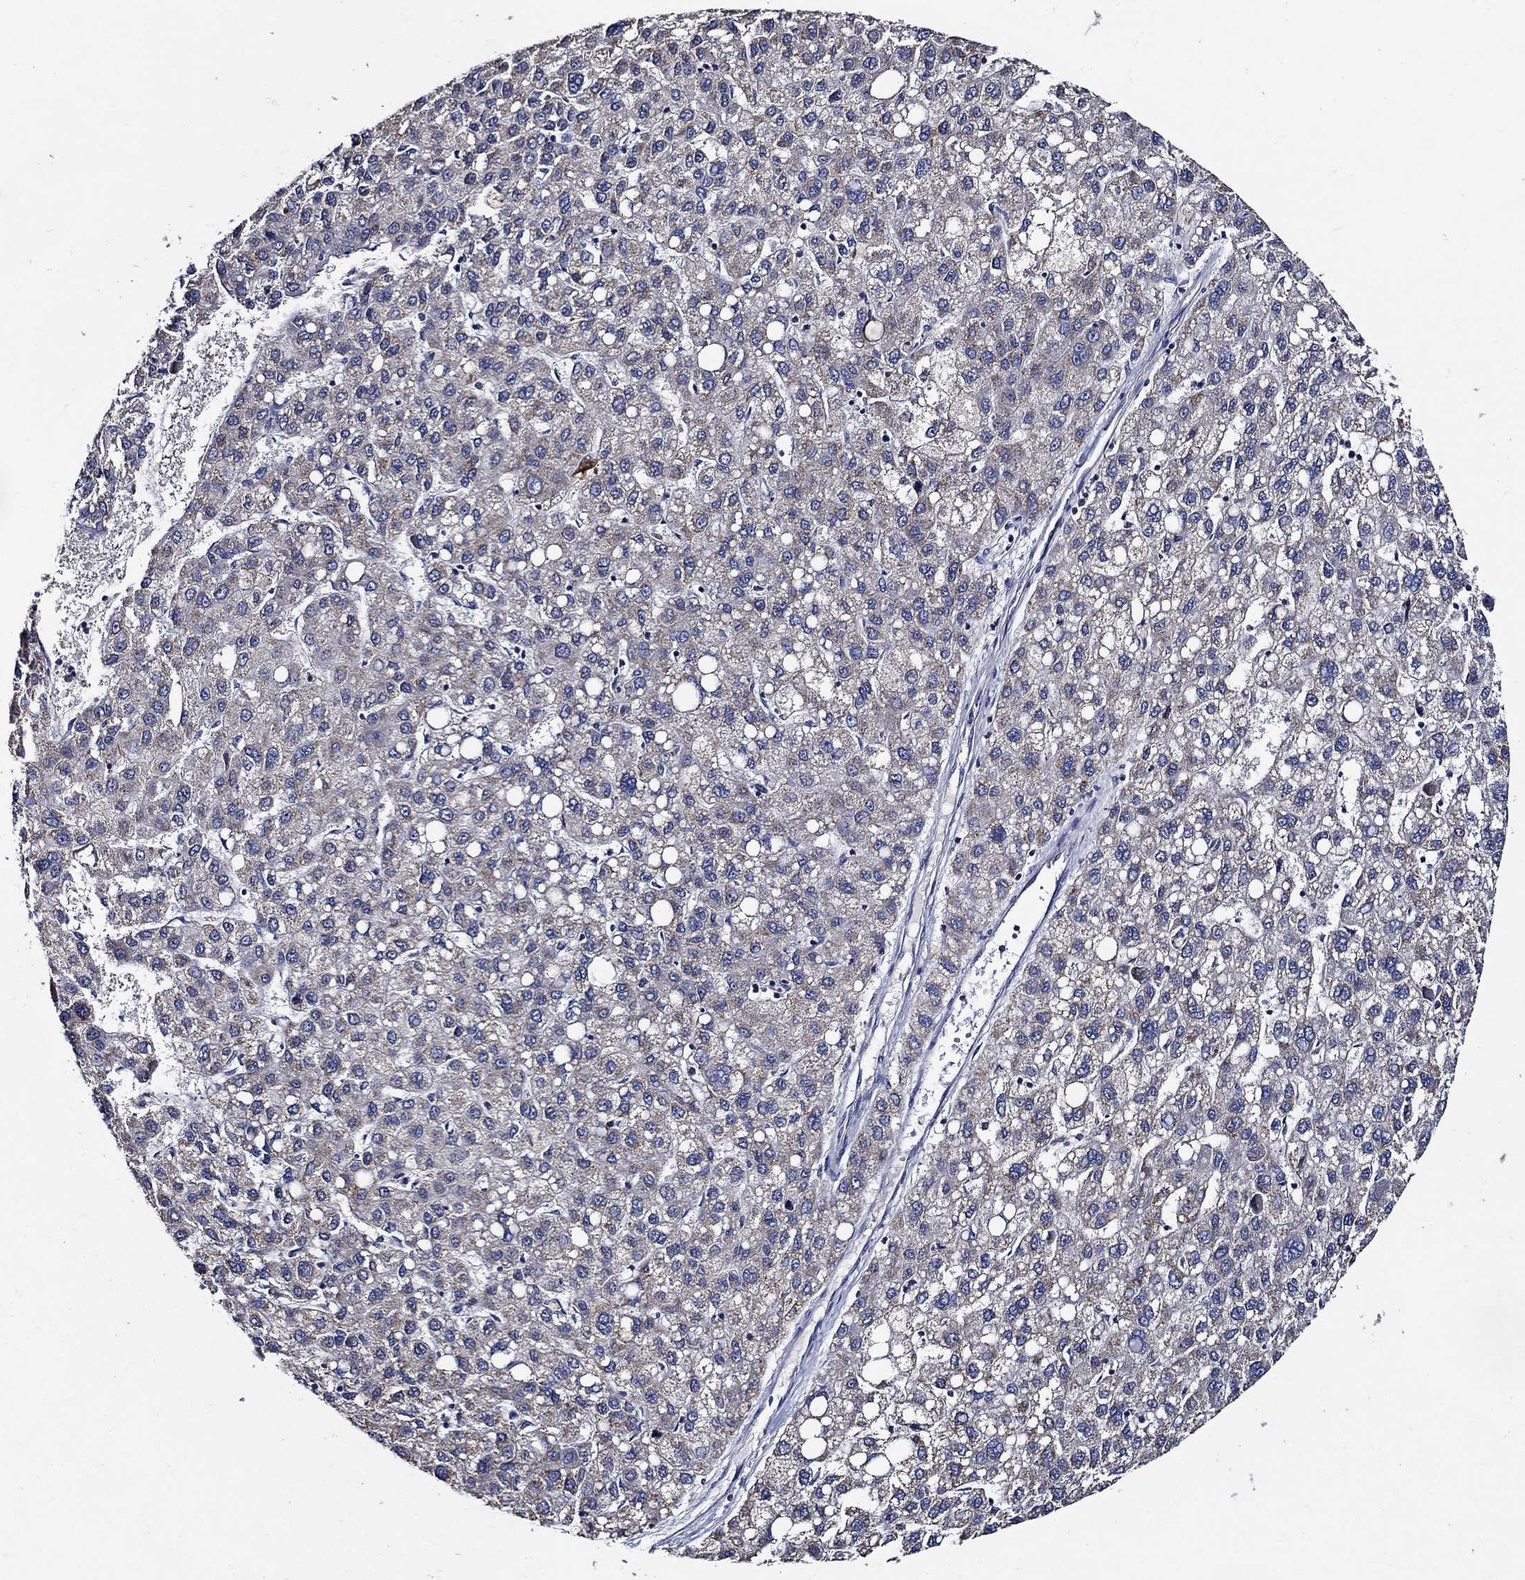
{"staining": {"intensity": "weak", "quantity": "<25%", "location": "cytoplasmic/membranous"}, "tissue": "liver cancer", "cell_type": "Tumor cells", "image_type": "cancer", "snomed": [{"axis": "morphology", "description": "Carcinoma, Hepatocellular, NOS"}, {"axis": "topography", "description": "Liver"}], "caption": "This is an immunohistochemistry (IHC) histopathology image of human liver cancer (hepatocellular carcinoma). There is no staining in tumor cells.", "gene": "WDR53", "patient": {"sex": "female", "age": 82}}